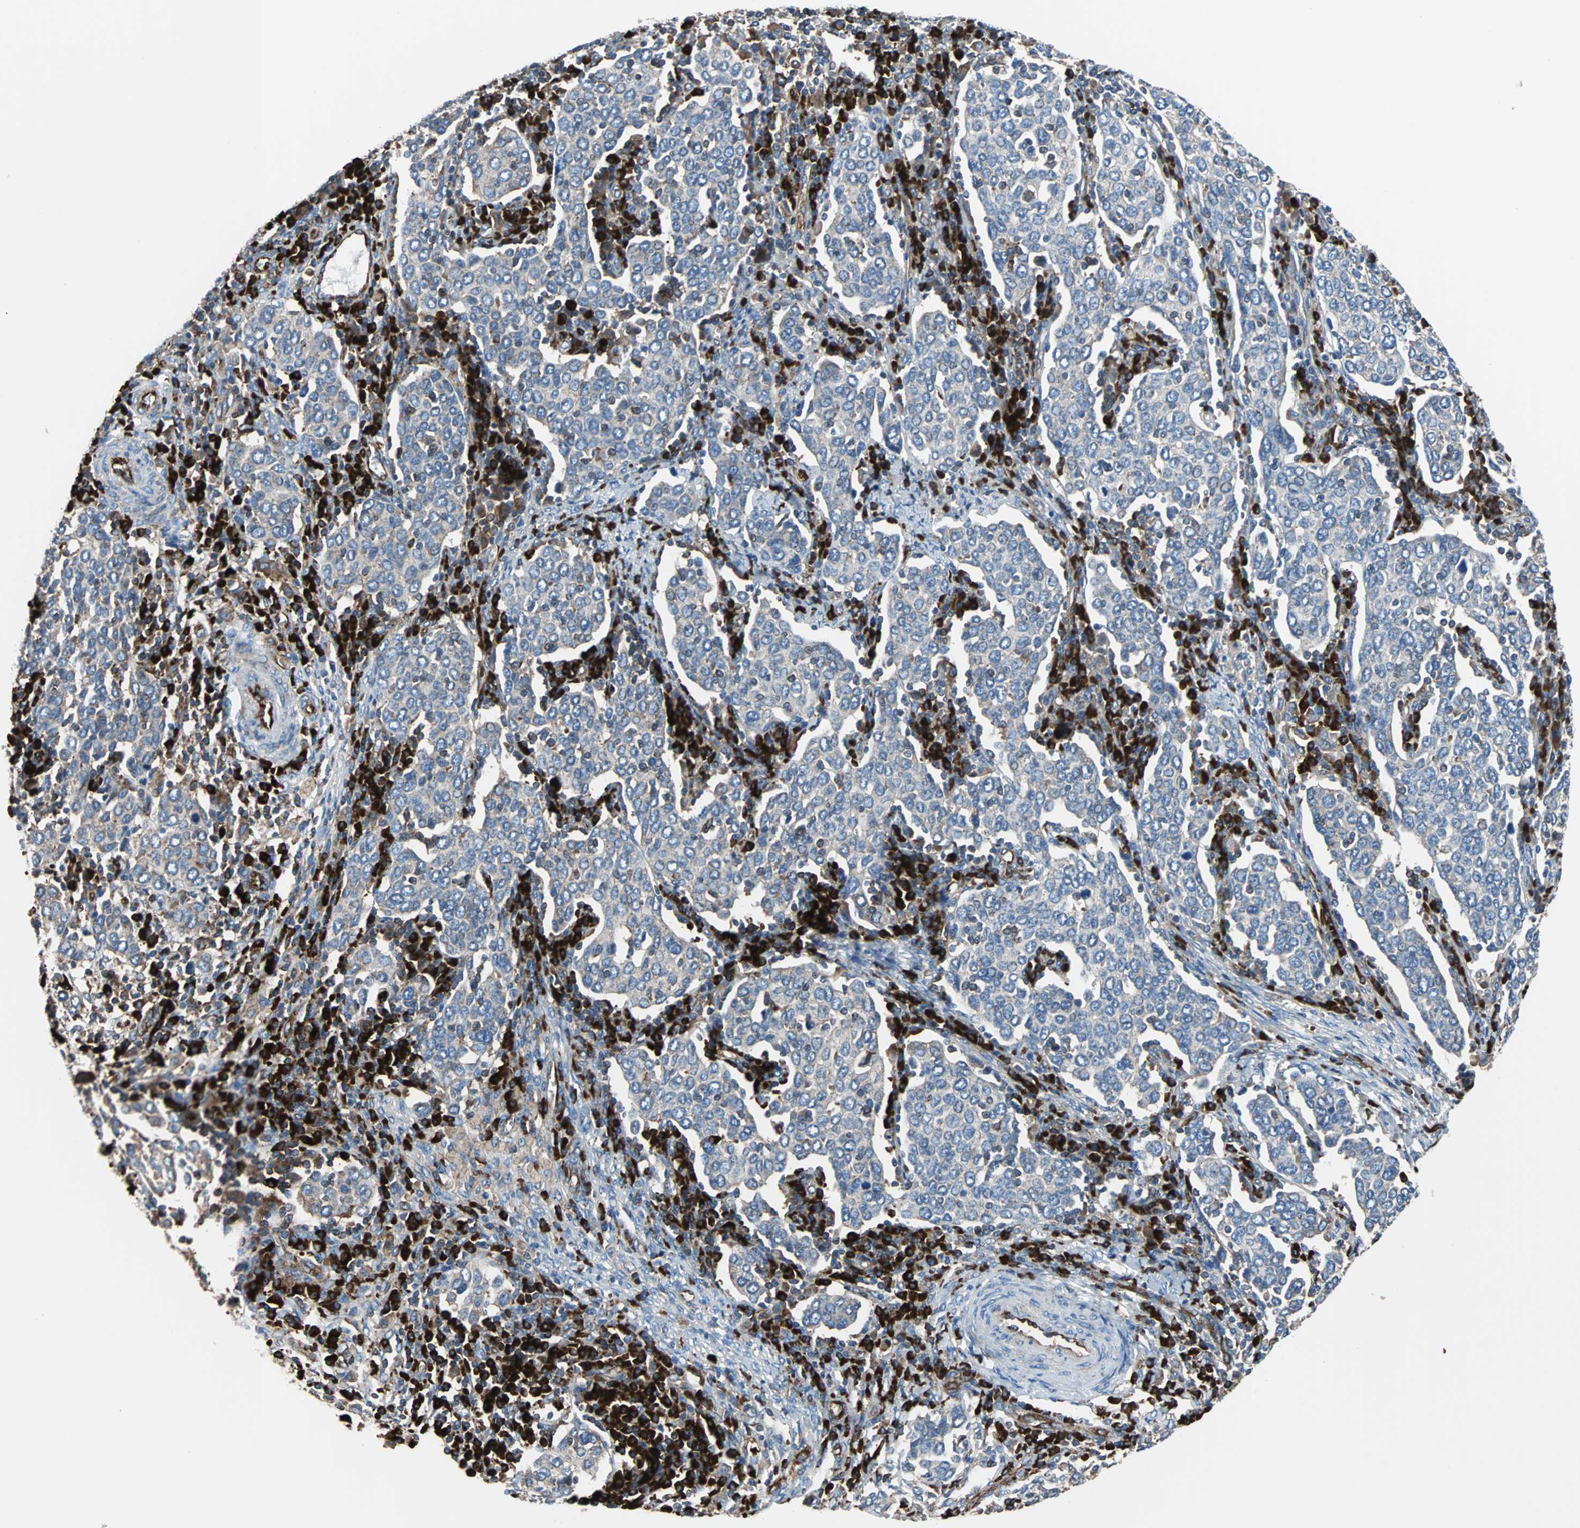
{"staining": {"intensity": "weak", "quantity": ">75%", "location": "cytoplasmic/membranous"}, "tissue": "cervical cancer", "cell_type": "Tumor cells", "image_type": "cancer", "snomed": [{"axis": "morphology", "description": "Squamous cell carcinoma, NOS"}, {"axis": "topography", "description": "Cervix"}], "caption": "A brown stain shows weak cytoplasmic/membranous expression of a protein in human cervical squamous cell carcinoma tumor cells.", "gene": "PLCG2", "patient": {"sex": "female", "age": 40}}